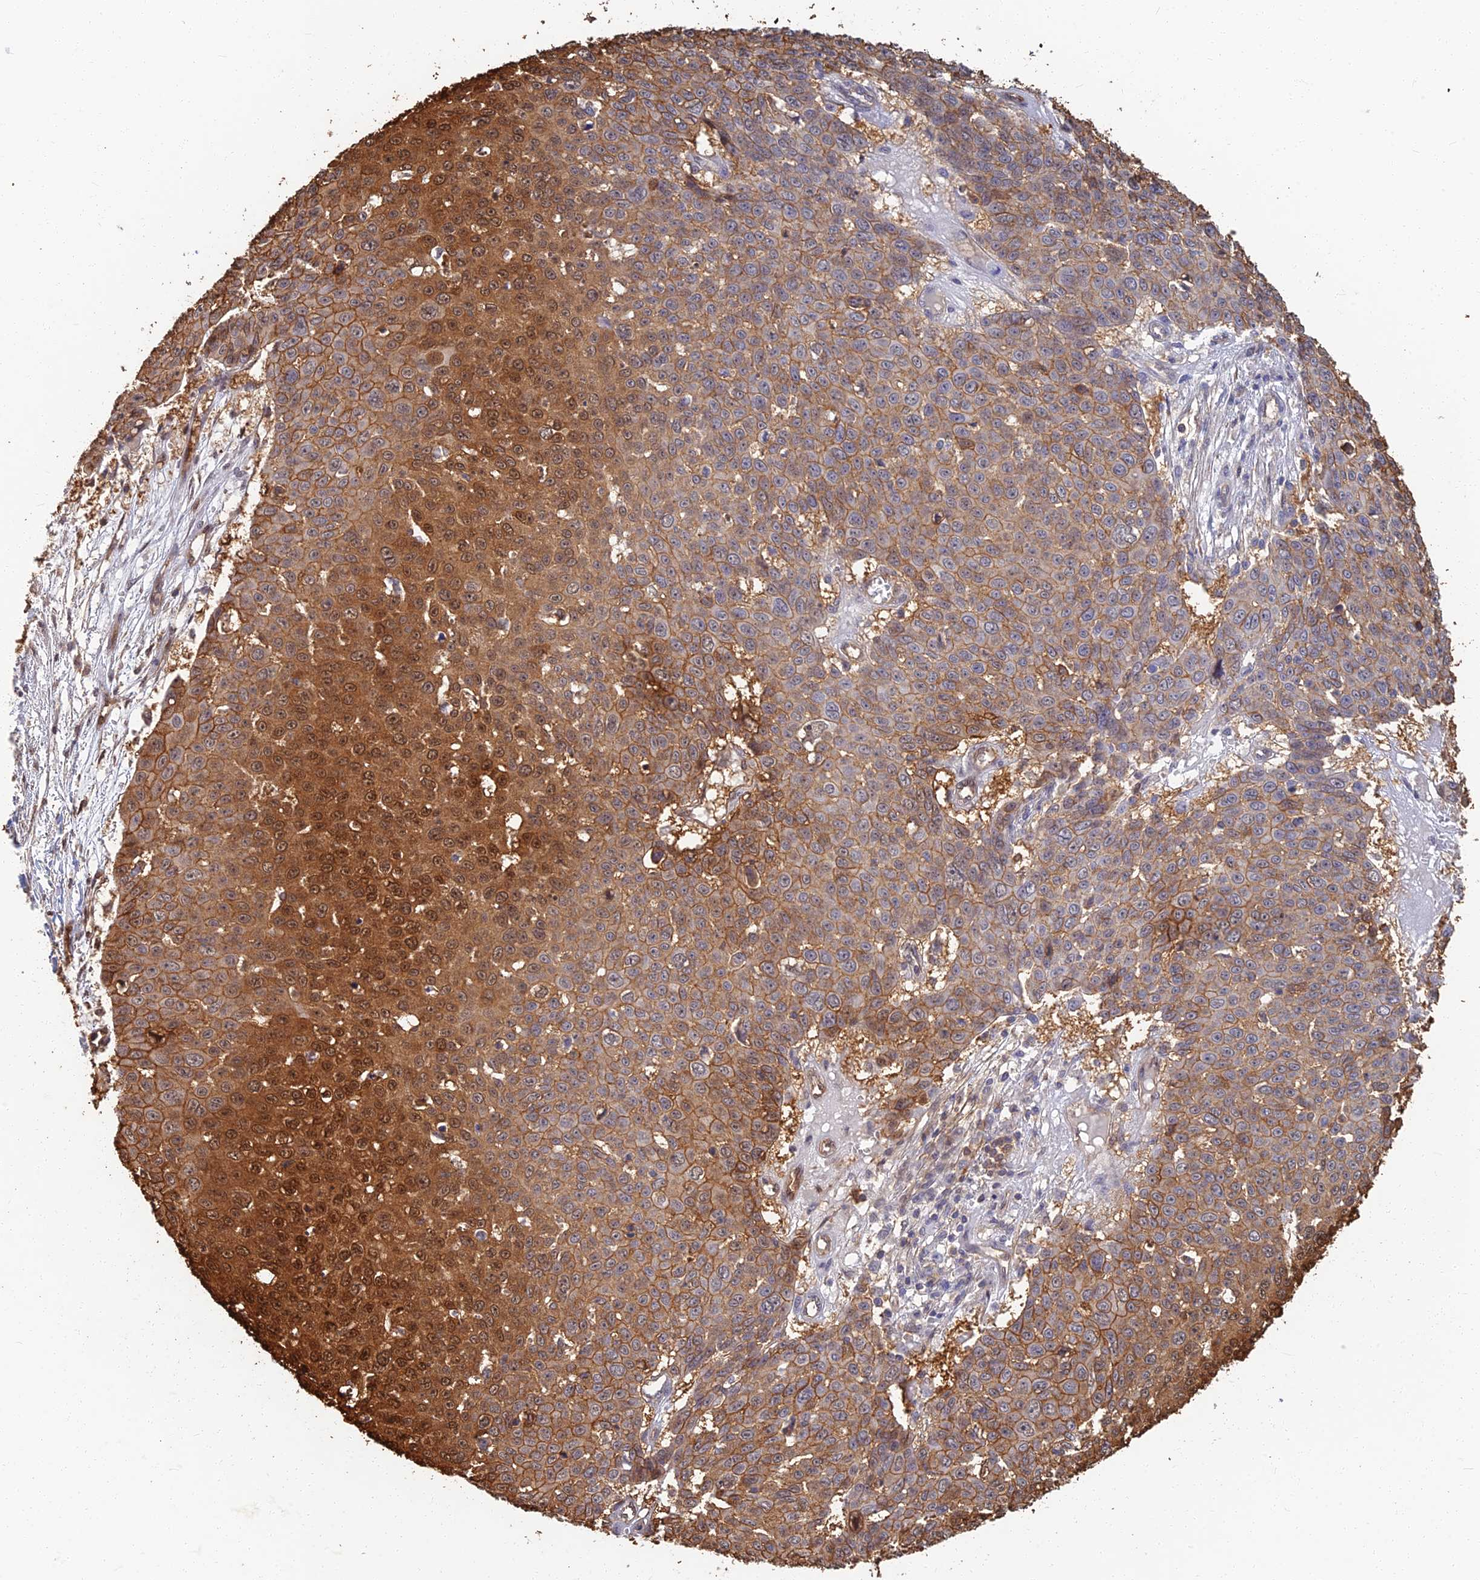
{"staining": {"intensity": "moderate", "quantity": ">75%", "location": "cytoplasmic/membranous,nuclear"}, "tissue": "skin cancer", "cell_type": "Tumor cells", "image_type": "cancer", "snomed": [{"axis": "morphology", "description": "Squamous cell carcinoma, NOS"}, {"axis": "topography", "description": "Skin"}], "caption": "DAB immunohistochemical staining of skin cancer reveals moderate cytoplasmic/membranous and nuclear protein expression in about >75% of tumor cells.", "gene": "LRRN3", "patient": {"sex": "male", "age": 71}}